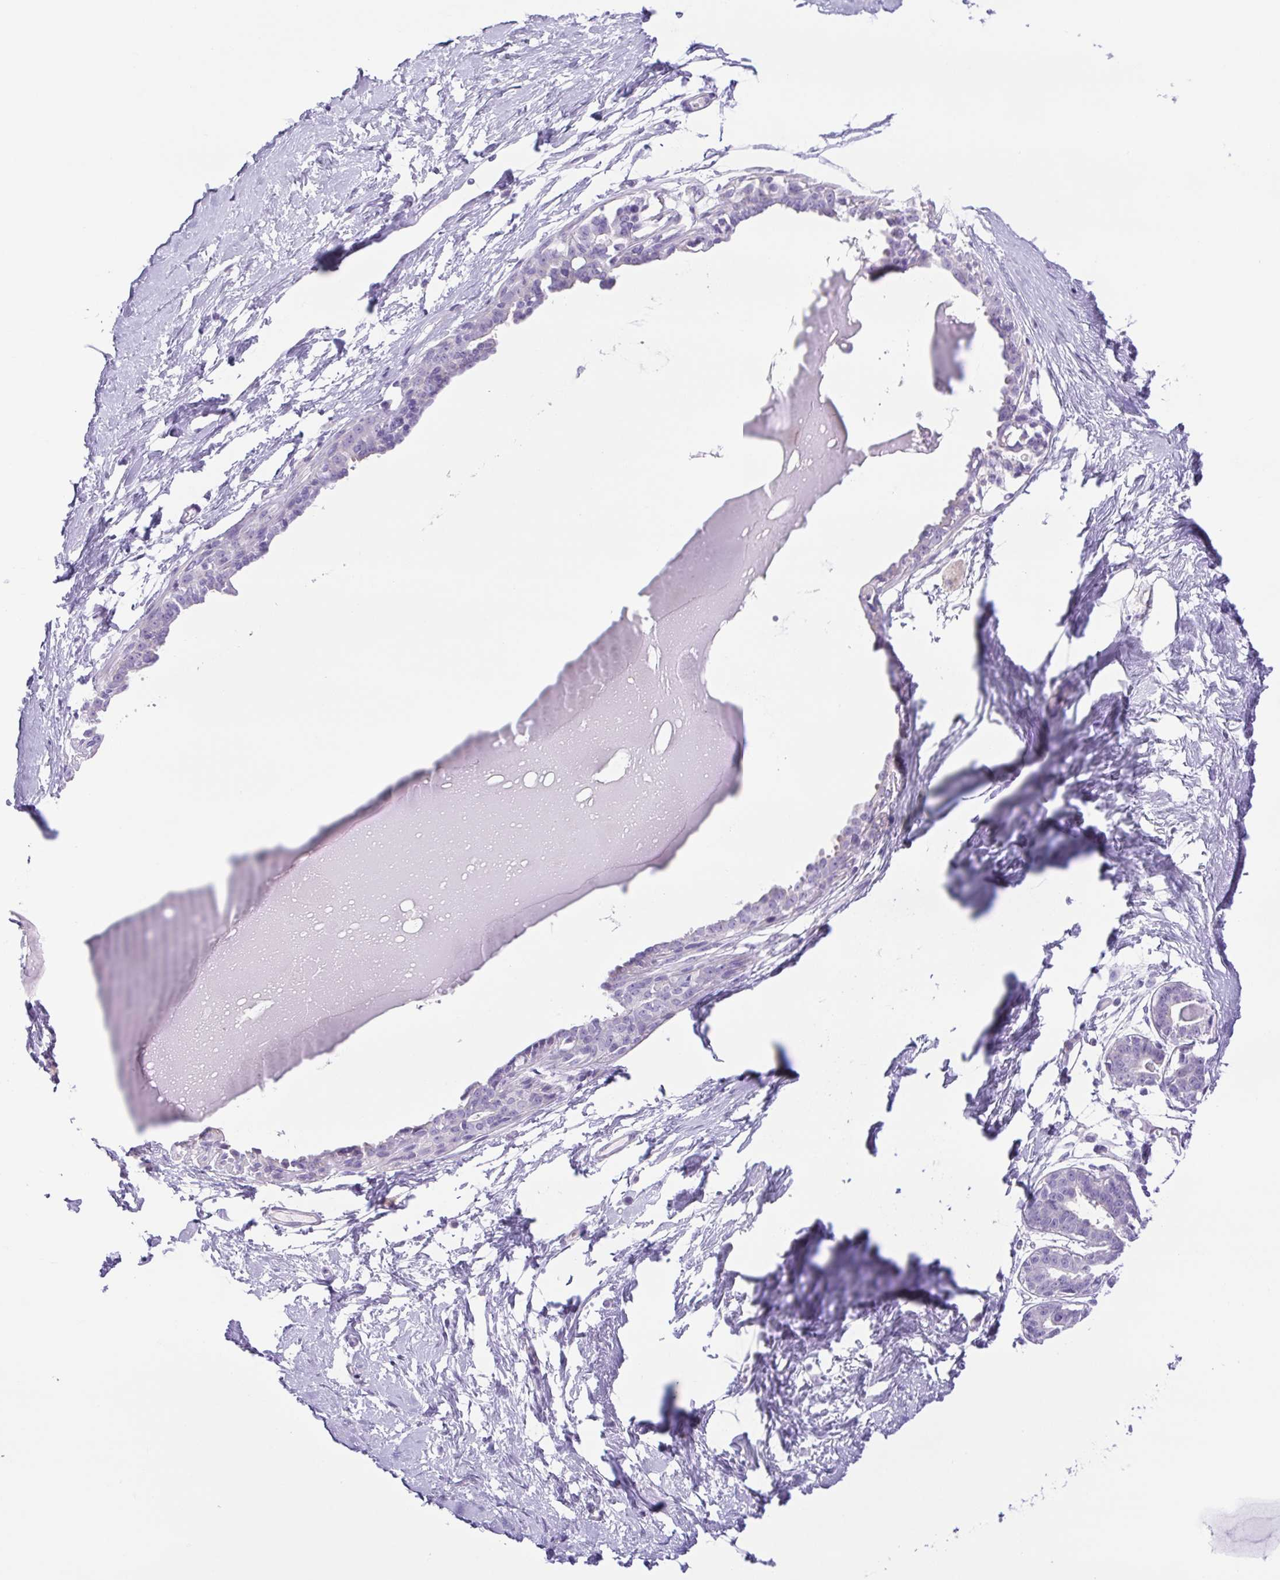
{"staining": {"intensity": "negative", "quantity": "none", "location": "none"}, "tissue": "breast", "cell_type": "Adipocytes", "image_type": "normal", "snomed": [{"axis": "morphology", "description": "Normal tissue, NOS"}, {"axis": "topography", "description": "Breast"}], "caption": "There is no significant staining in adipocytes of breast. Brightfield microscopy of immunohistochemistry stained with DAB (3,3'-diaminobenzidine) (brown) and hematoxylin (blue), captured at high magnification.", "gene": "CDSN", "patient": {"sex": "female", "age": 45}}